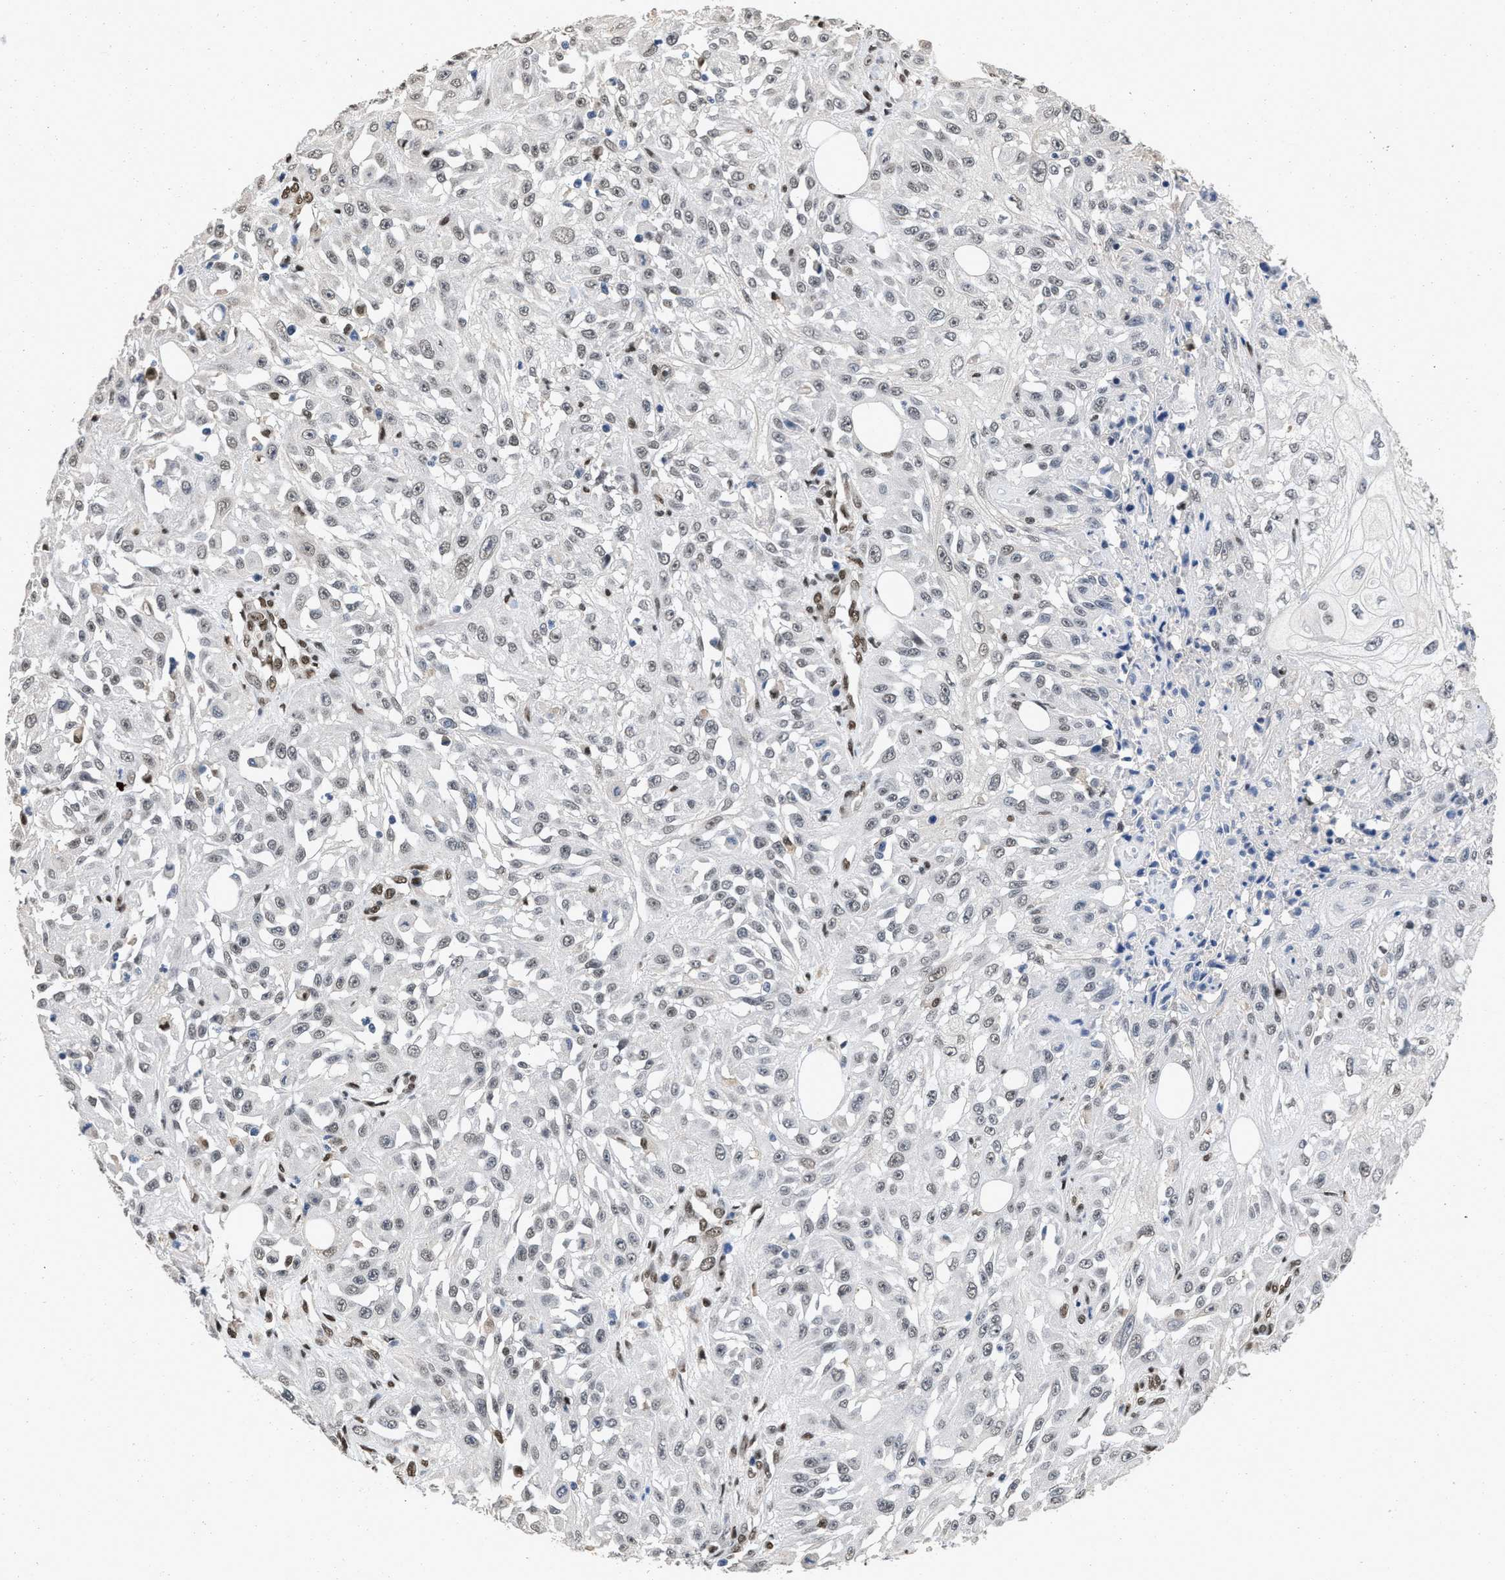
{"staining": {"intensity": "weak", "quantity": "25%-75%", "location": "nuclear"}, "tissue": "skin cancer", "cell_type": "Tumor cells", "image_type": "cancer", "snomed": [{"axis": "morphology", "description": "Squamous cell carcinoma, NOS"}, {"axis": "morphology", "description": "Squamous cell carcinoma, metastatic, NOS"}, {"axis": "topography", "description": "Skin"}, {"axis": "topography", "description": "Lymph node"}], "caption": "Immunohistochemical staining of skin cancer (squamous cell carcinoma) demonstrates low levels of weak nuclear positivity in about 25%-75% of tumor cells.", "gene": "QKI", "patient": {"sex": "male", "age": 75}}